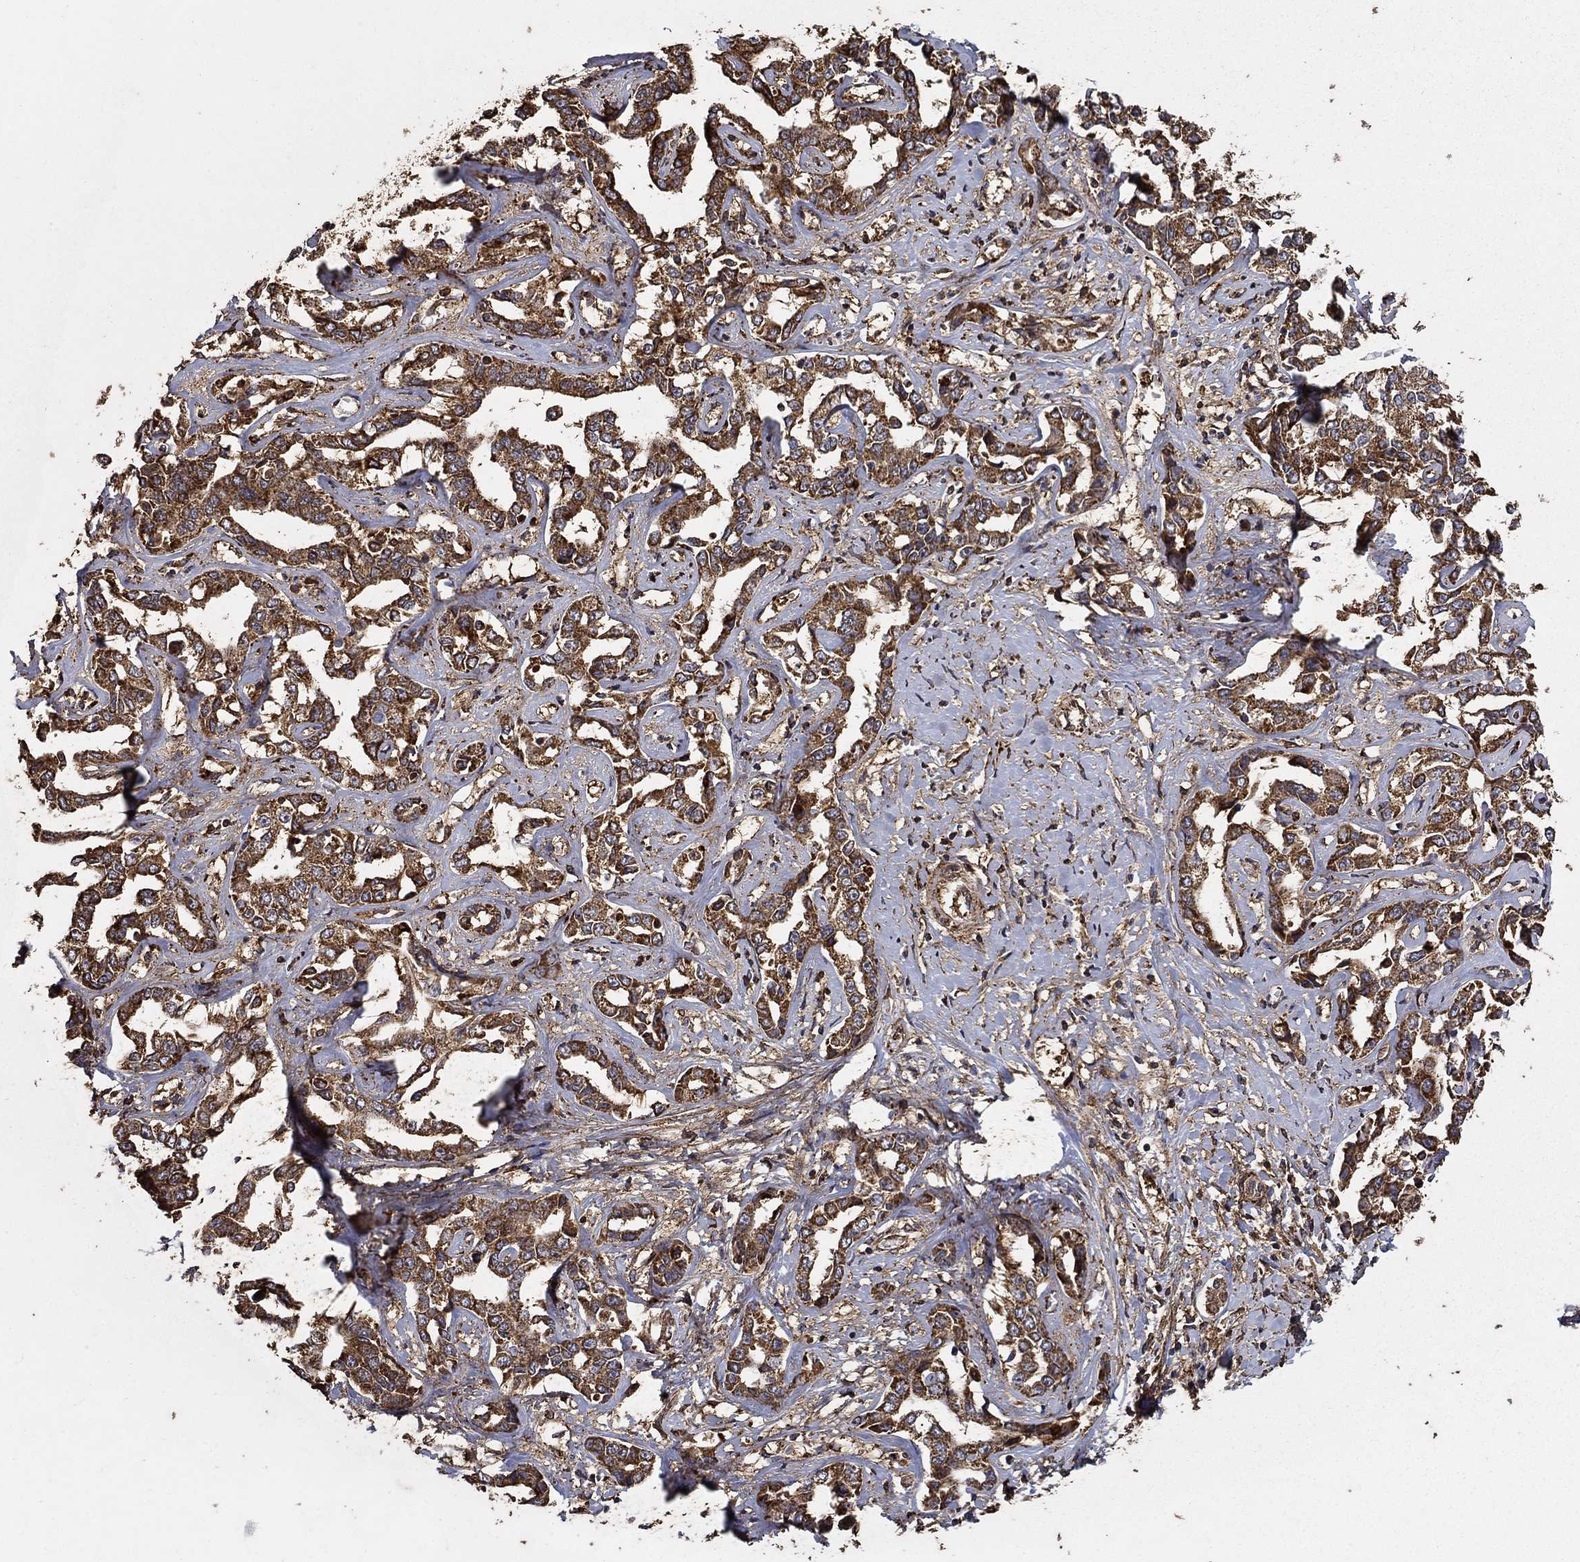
{"staining": {"intensity": "strong", "quantity": ">75%", "location": "cytoplasmic/membranous"}, "tissue": "liver cancer", "cell_type": "Tumor cells", "image_type": "cancer", "snomed": [{"axis": "morphology", "description": "Cholangiocarcinoma"}, {"axis": "topography", "description": "Liver"}], "caption": "Liver cholangiocarcinoma stained for a protein (brown) demonstrates strong cytoplasmic/membranous positive positivity in about >75% of tumor cells.", "gene": "IFRD1", "patient": {"sex": "male", "age": 59}}